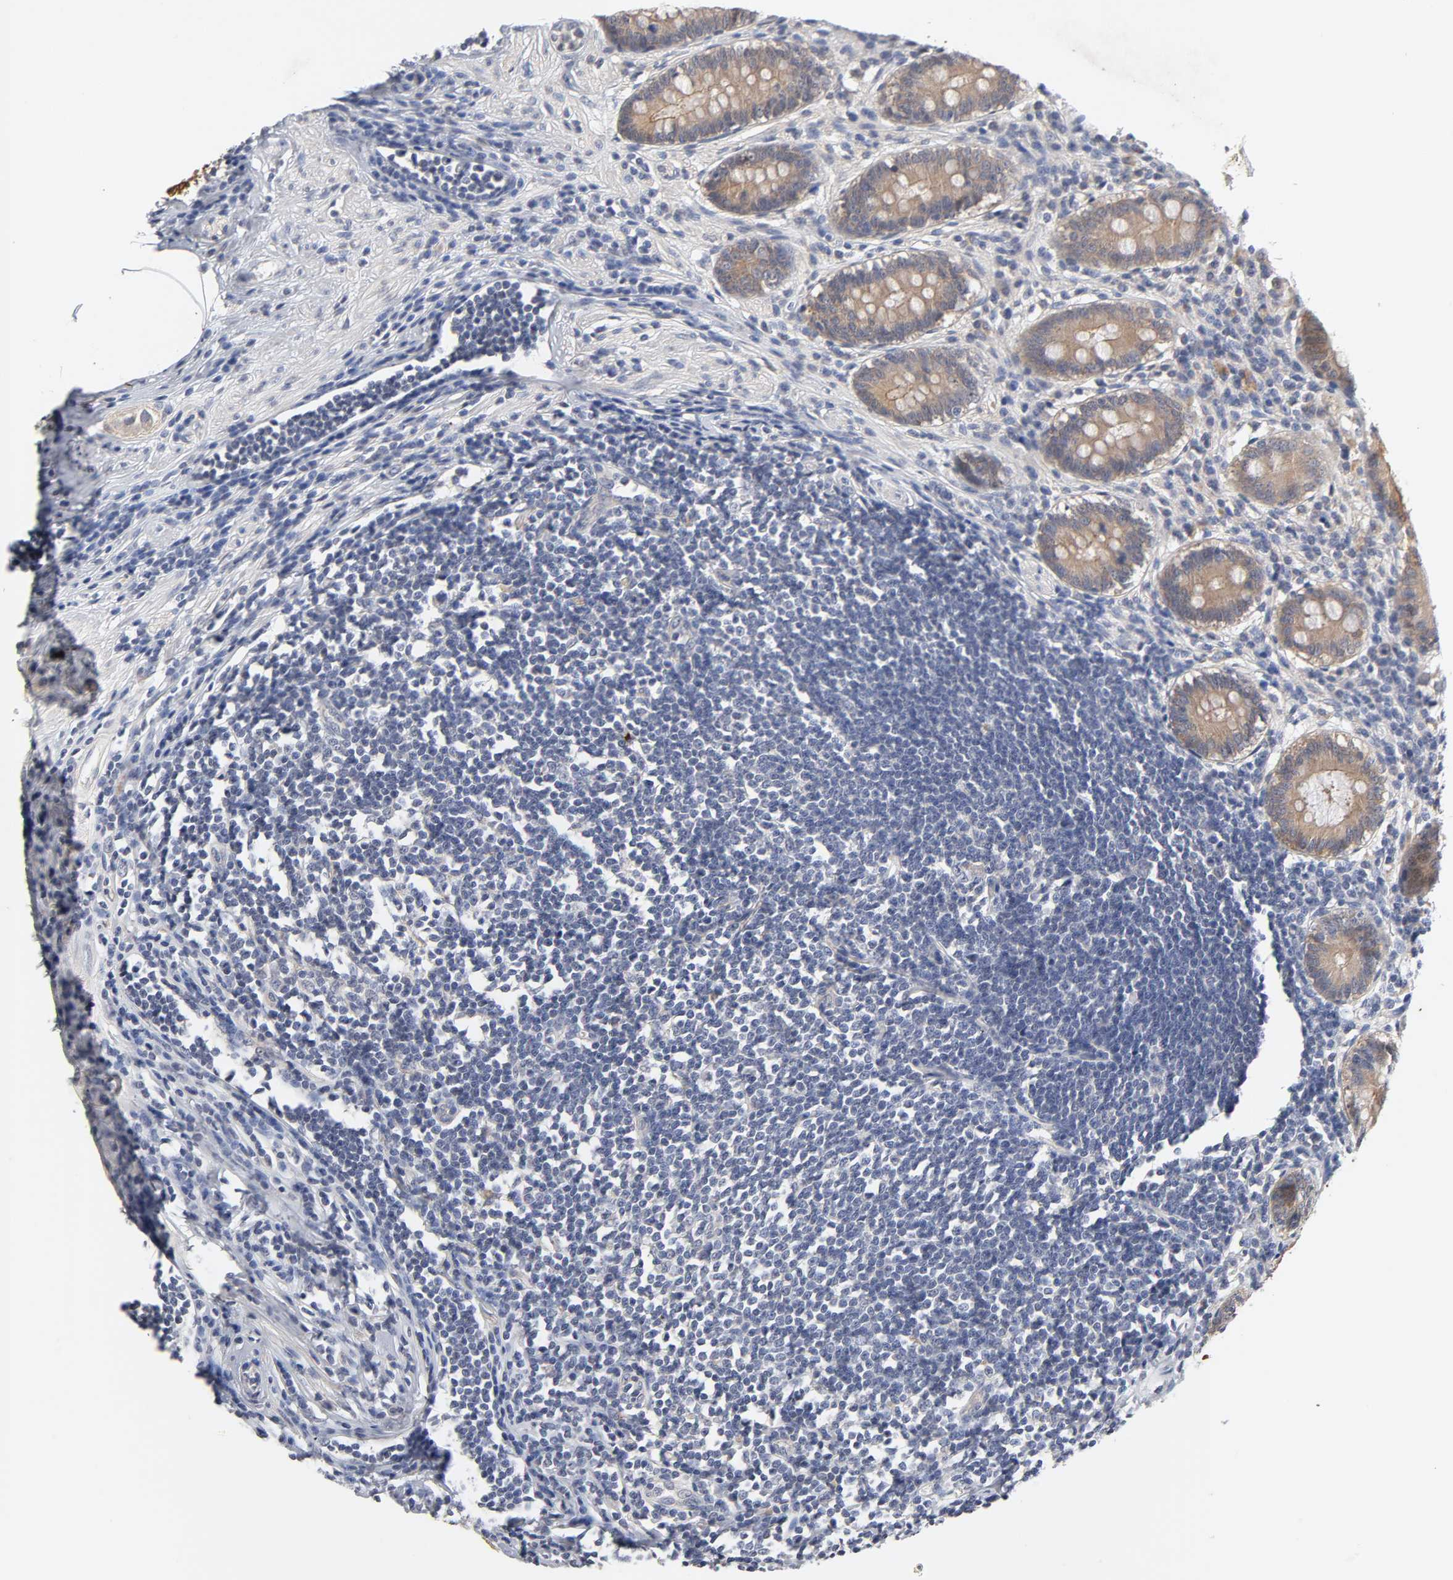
{"staining": {"intensity": "weak", "quantity": ">75%", "location": "cytoplasmic/membranous"}, "tissue": "appendix", "cell_type": "Glandular cells", "image_type": "normal", "snomed": [{"axis": "morphology", "description": "Normal tissue, NOS"}, {"axis": "topography", "description": "Appendix"}], "caption": "Approximately >75% of glandular cells in benign appendix show weak cytoplasmic/membranous protein staining as visualized by brown immunohistochemical staining.", "gene": "CXADR", "patient": {"sex": "female", "age": 50}}